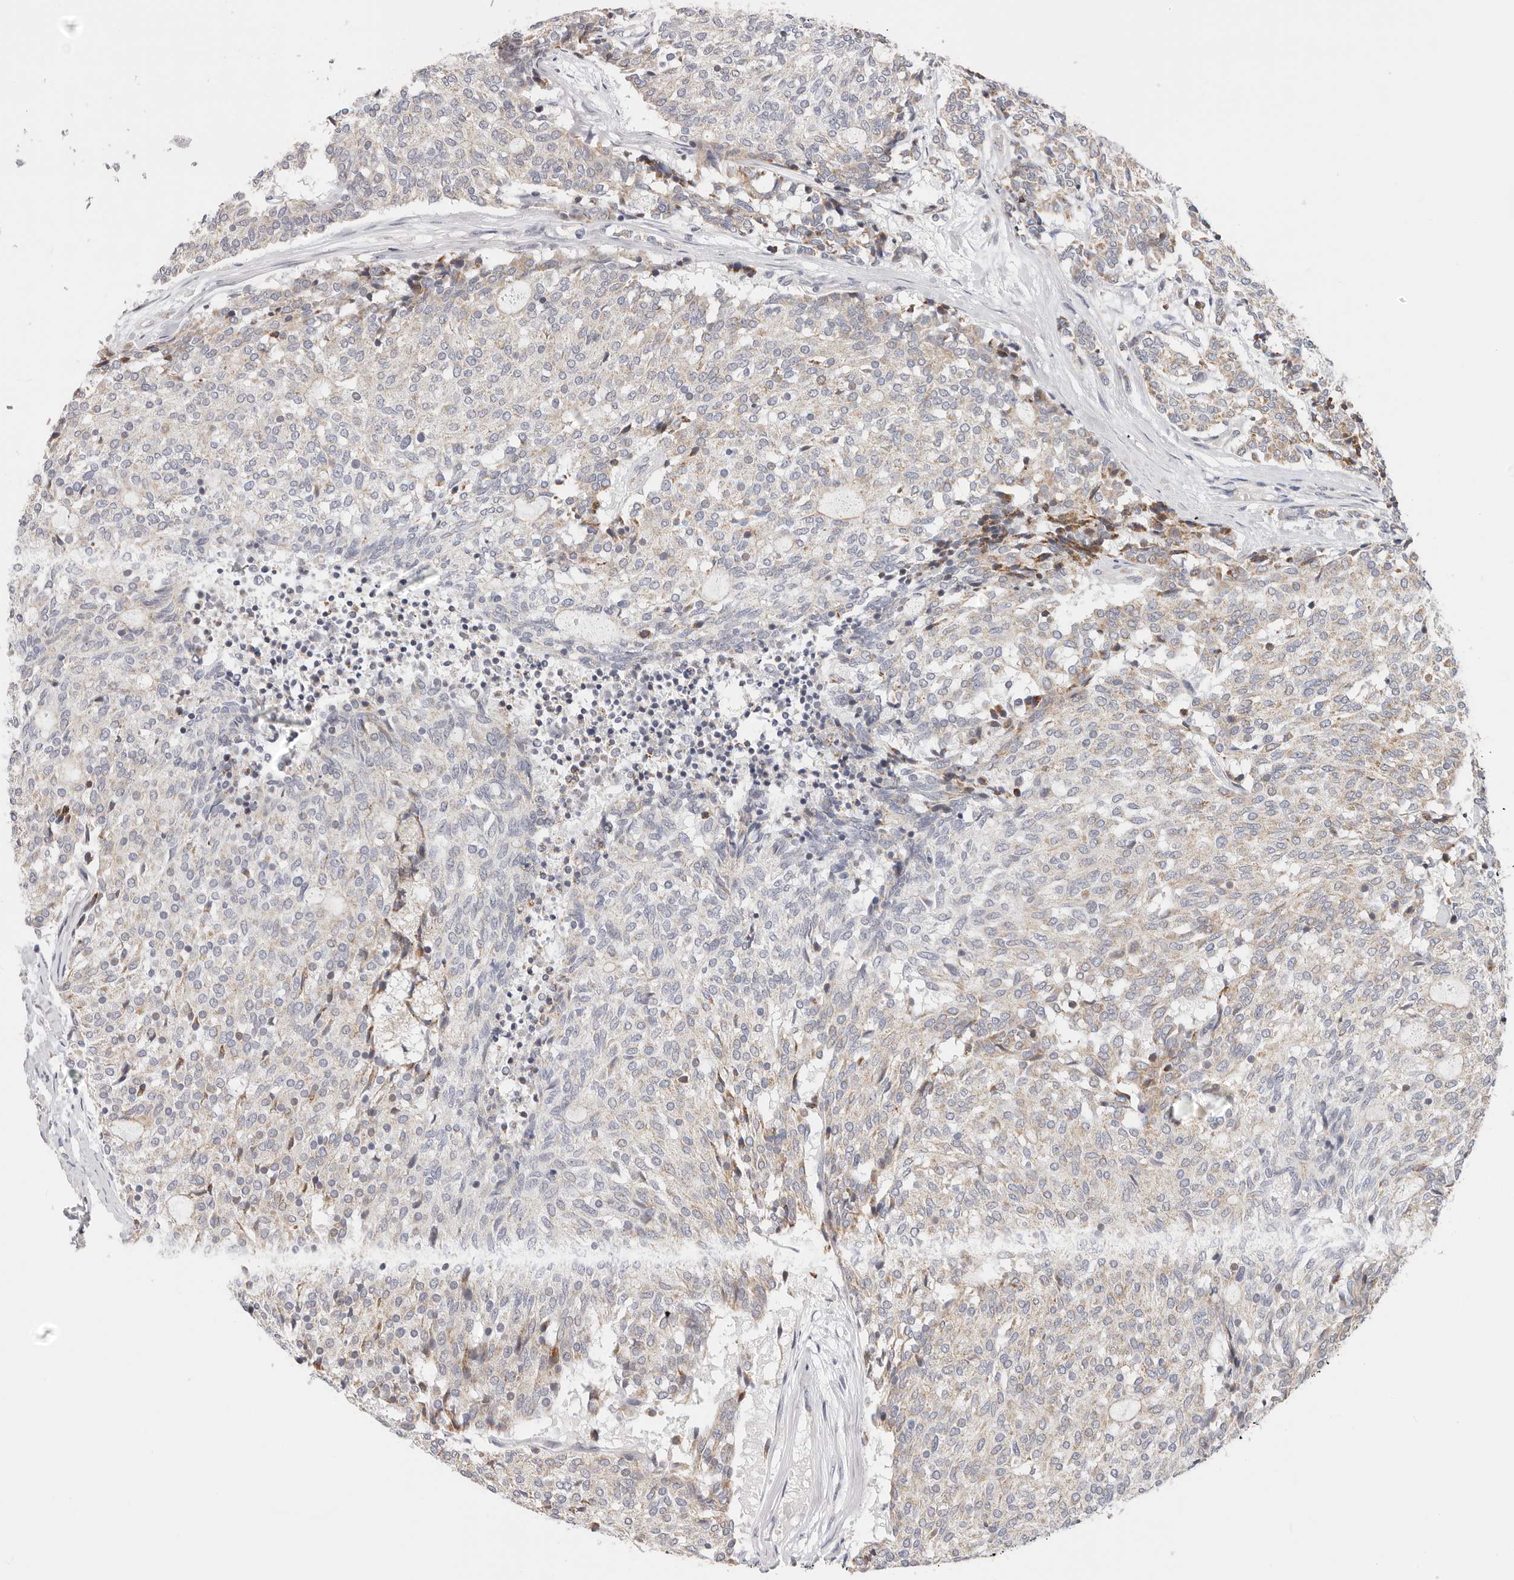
{"staining": {"intensity": "weak", "quantity": "25%-75%", "location": "cytoplasmic/membranous"}, "tissue": "carcinoid", "cell_type": "Tumor cells", "image_type": "cancer", "snomed": [{"axis": "morphology", "description": "Carcinoid, malignant, NOS"}, {"axis": "topography", "description": "Pancreas"}], "caption": "Immunohistochemical staining of carcinoid displays low levels of weak cytoplasmic/membranous staining in about 25%-75% of tumor cells. (DAB IHC, brown staining for protein, blue staining for nuclei).", "gene": "AFDN", "patient": {"sex": "female", "age": 54}}